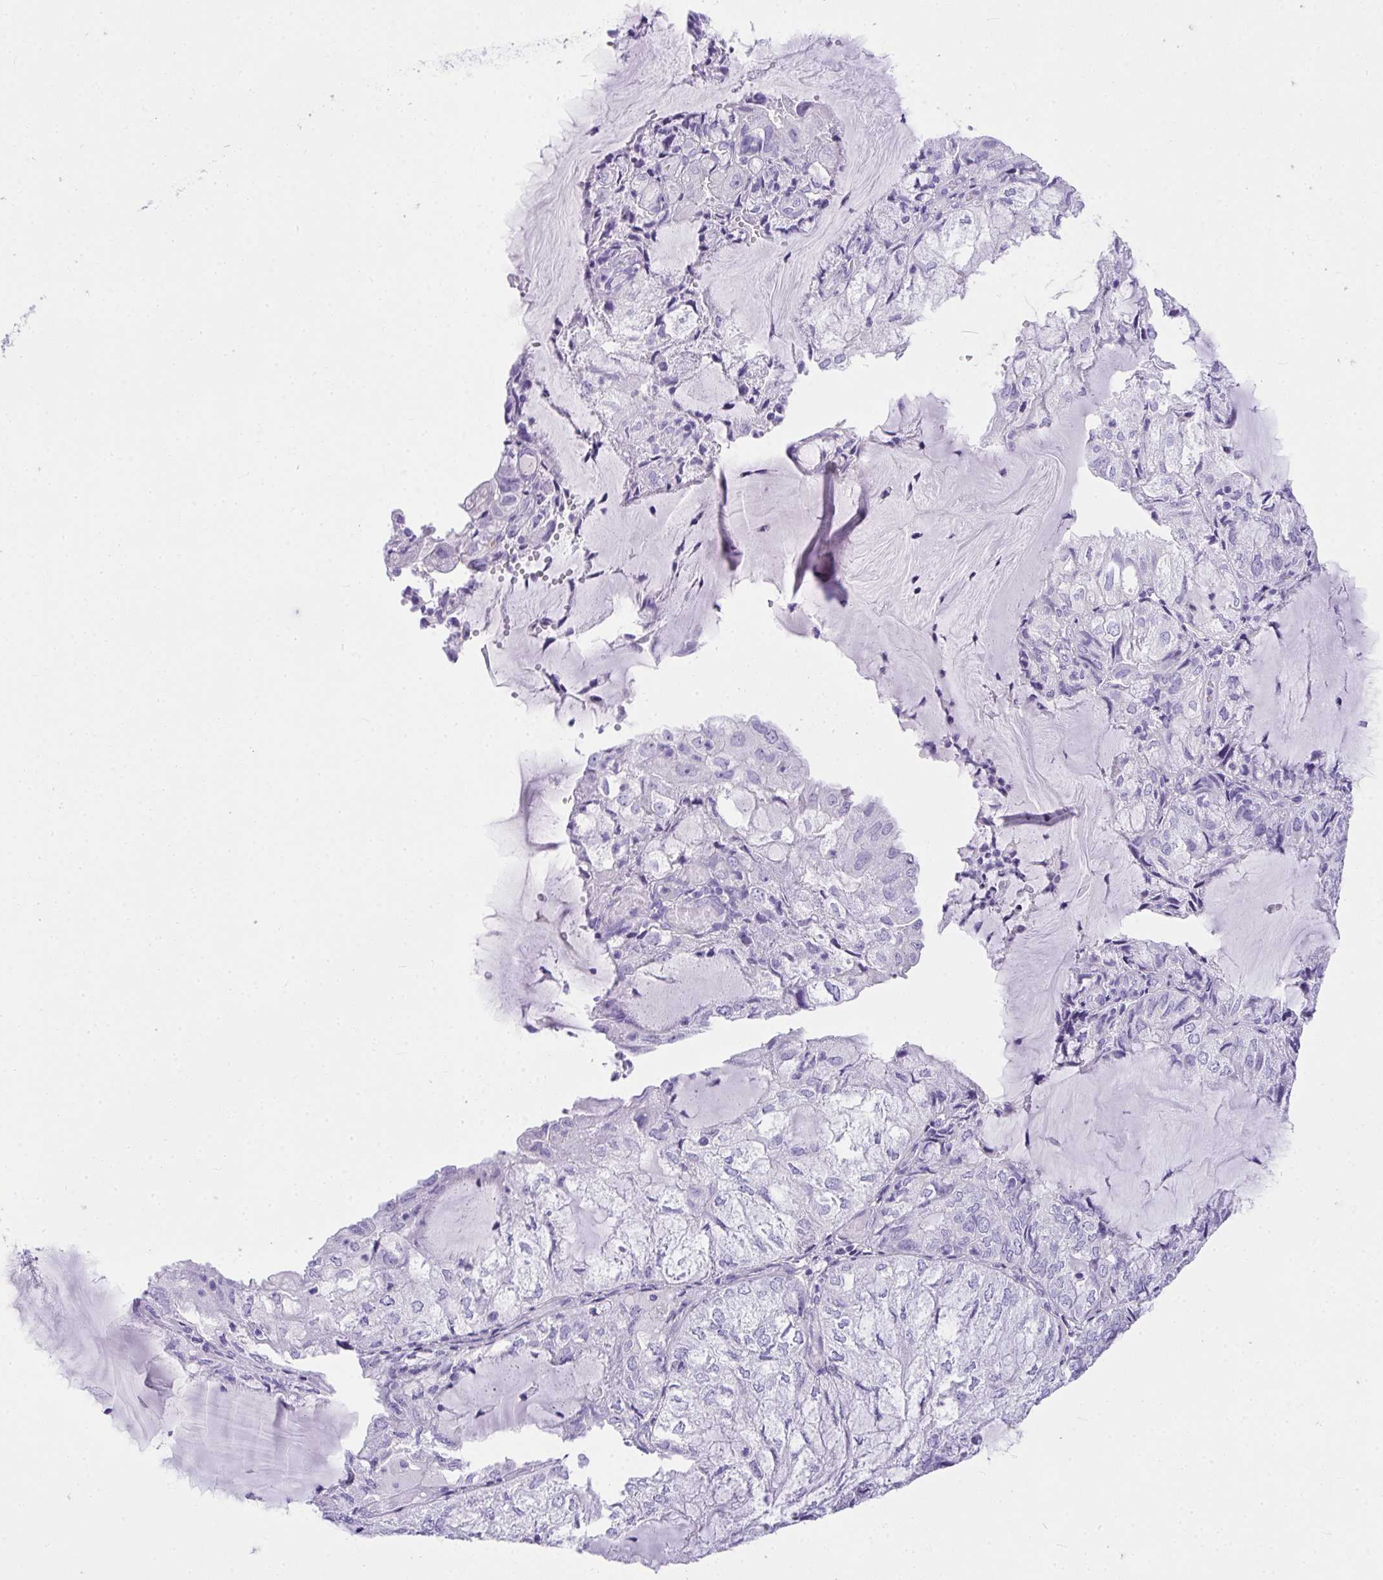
{"staining": {"intensity": "negative", "quantity": "none", "location": "none"}, "tissue": "endometrial cancer", "cell_type": "Tumor cells", "image_type": "cancer", "snomed": [{"axis": "morphology", "description": "Adenocarcinoma, NOS"}, {"axis": "topography", "description": "Endometrium"}], "caption": "Tumor cells are negative for protein expression in human endometrial adenocarcinoma.", "gene": "AVIL", "patient": {"sex": "female", "age": 81}}